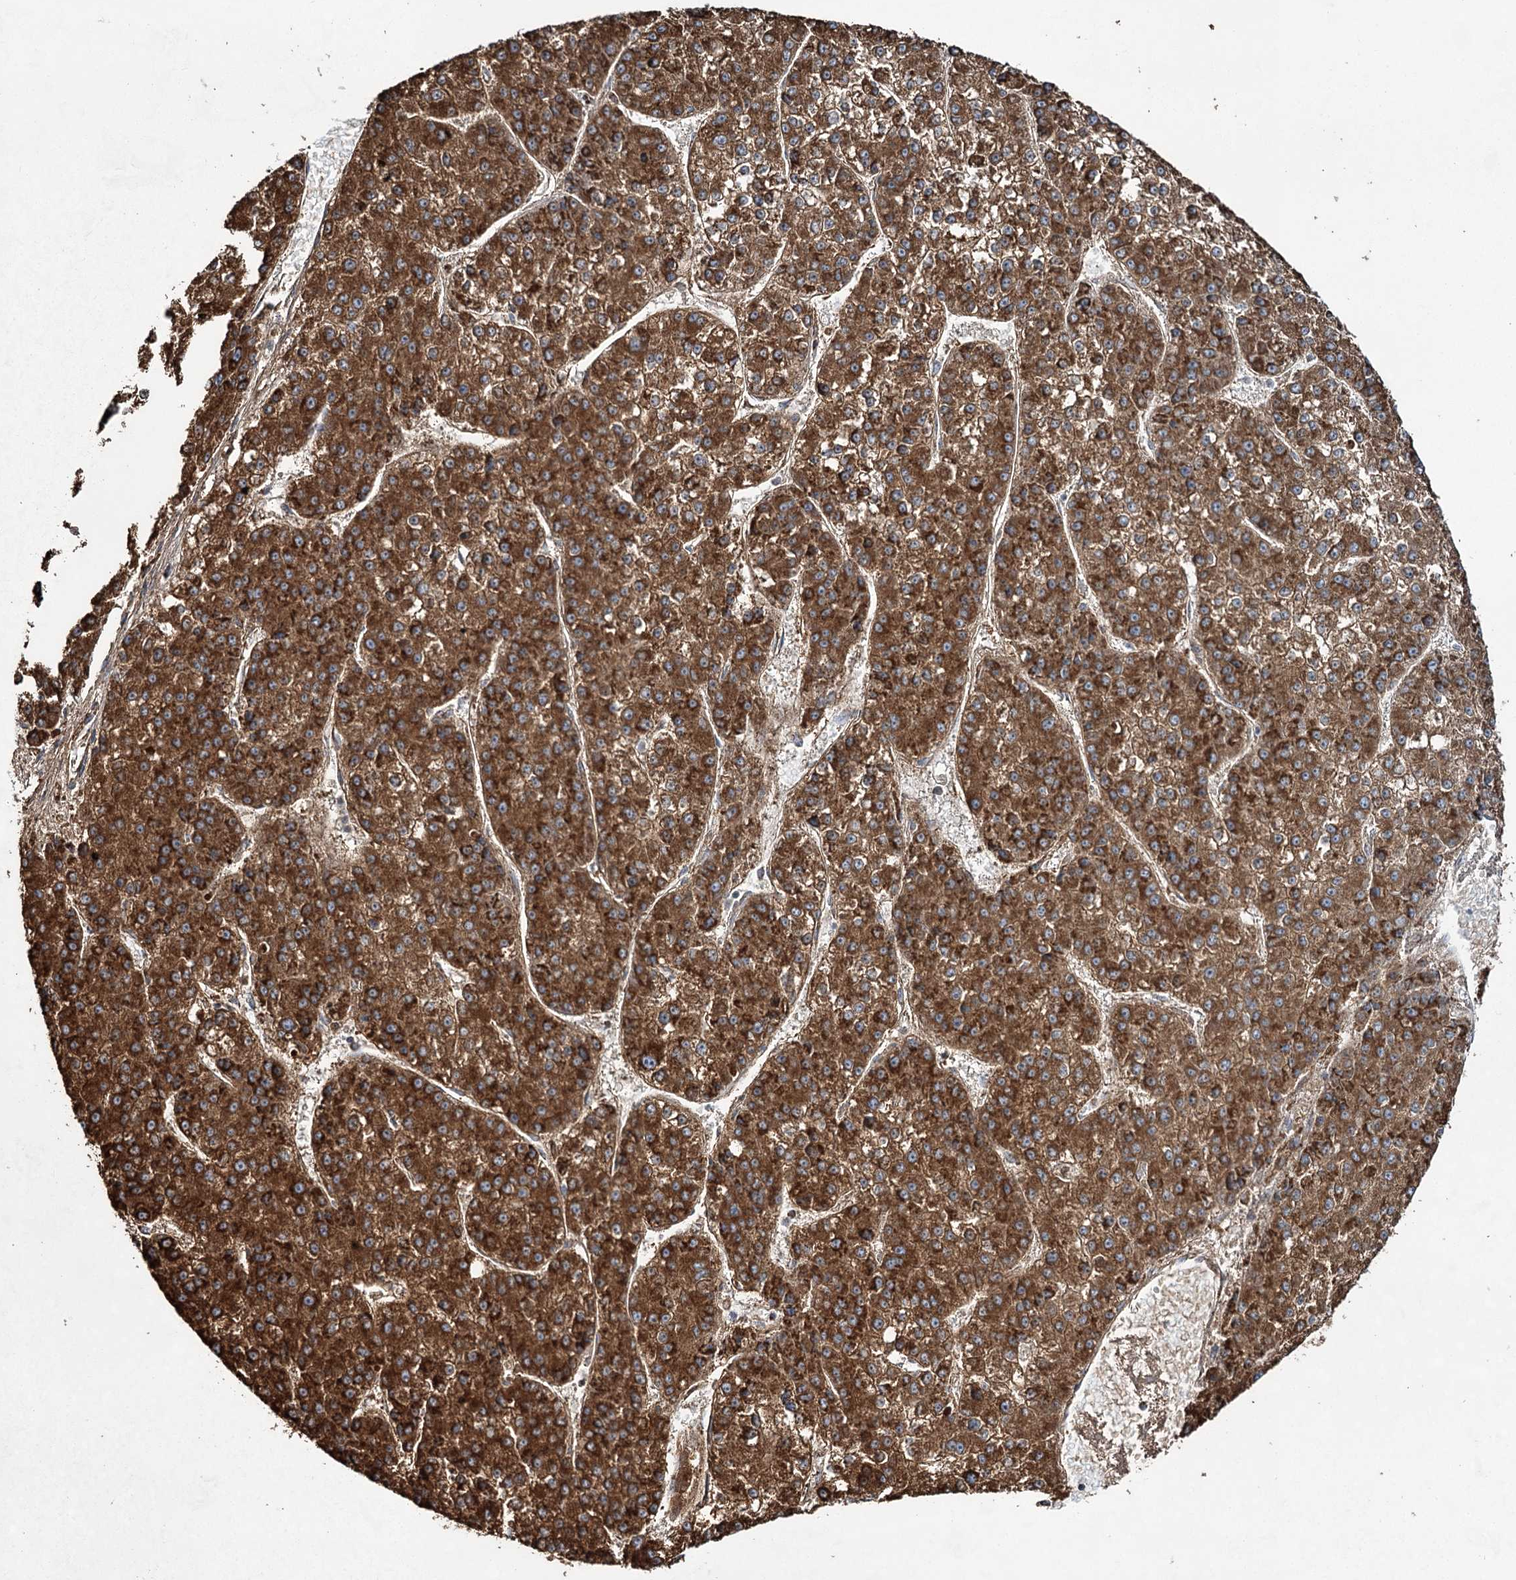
{"staining": {"intensity": "strong", "quantity": ">75%", "location": "cytoplasmic/membranous"}, "tissue": "liver cancer", "cell_type": "Tumor cells", "image_type": "cancer", "snomed": [{"axis": "morphology", "description": "Carcinoma, Hepatocellular, NOS"}, {"axis": "topography", "description": "Liver"}], "caption": "Liver cancer stained for a protein (brown) exhibits strong cytoplasmic/membranous positive staining in about >75% of tumor cells.", "gene": "CWF19L1", "patient": {"sex": "female", "age": 73}}